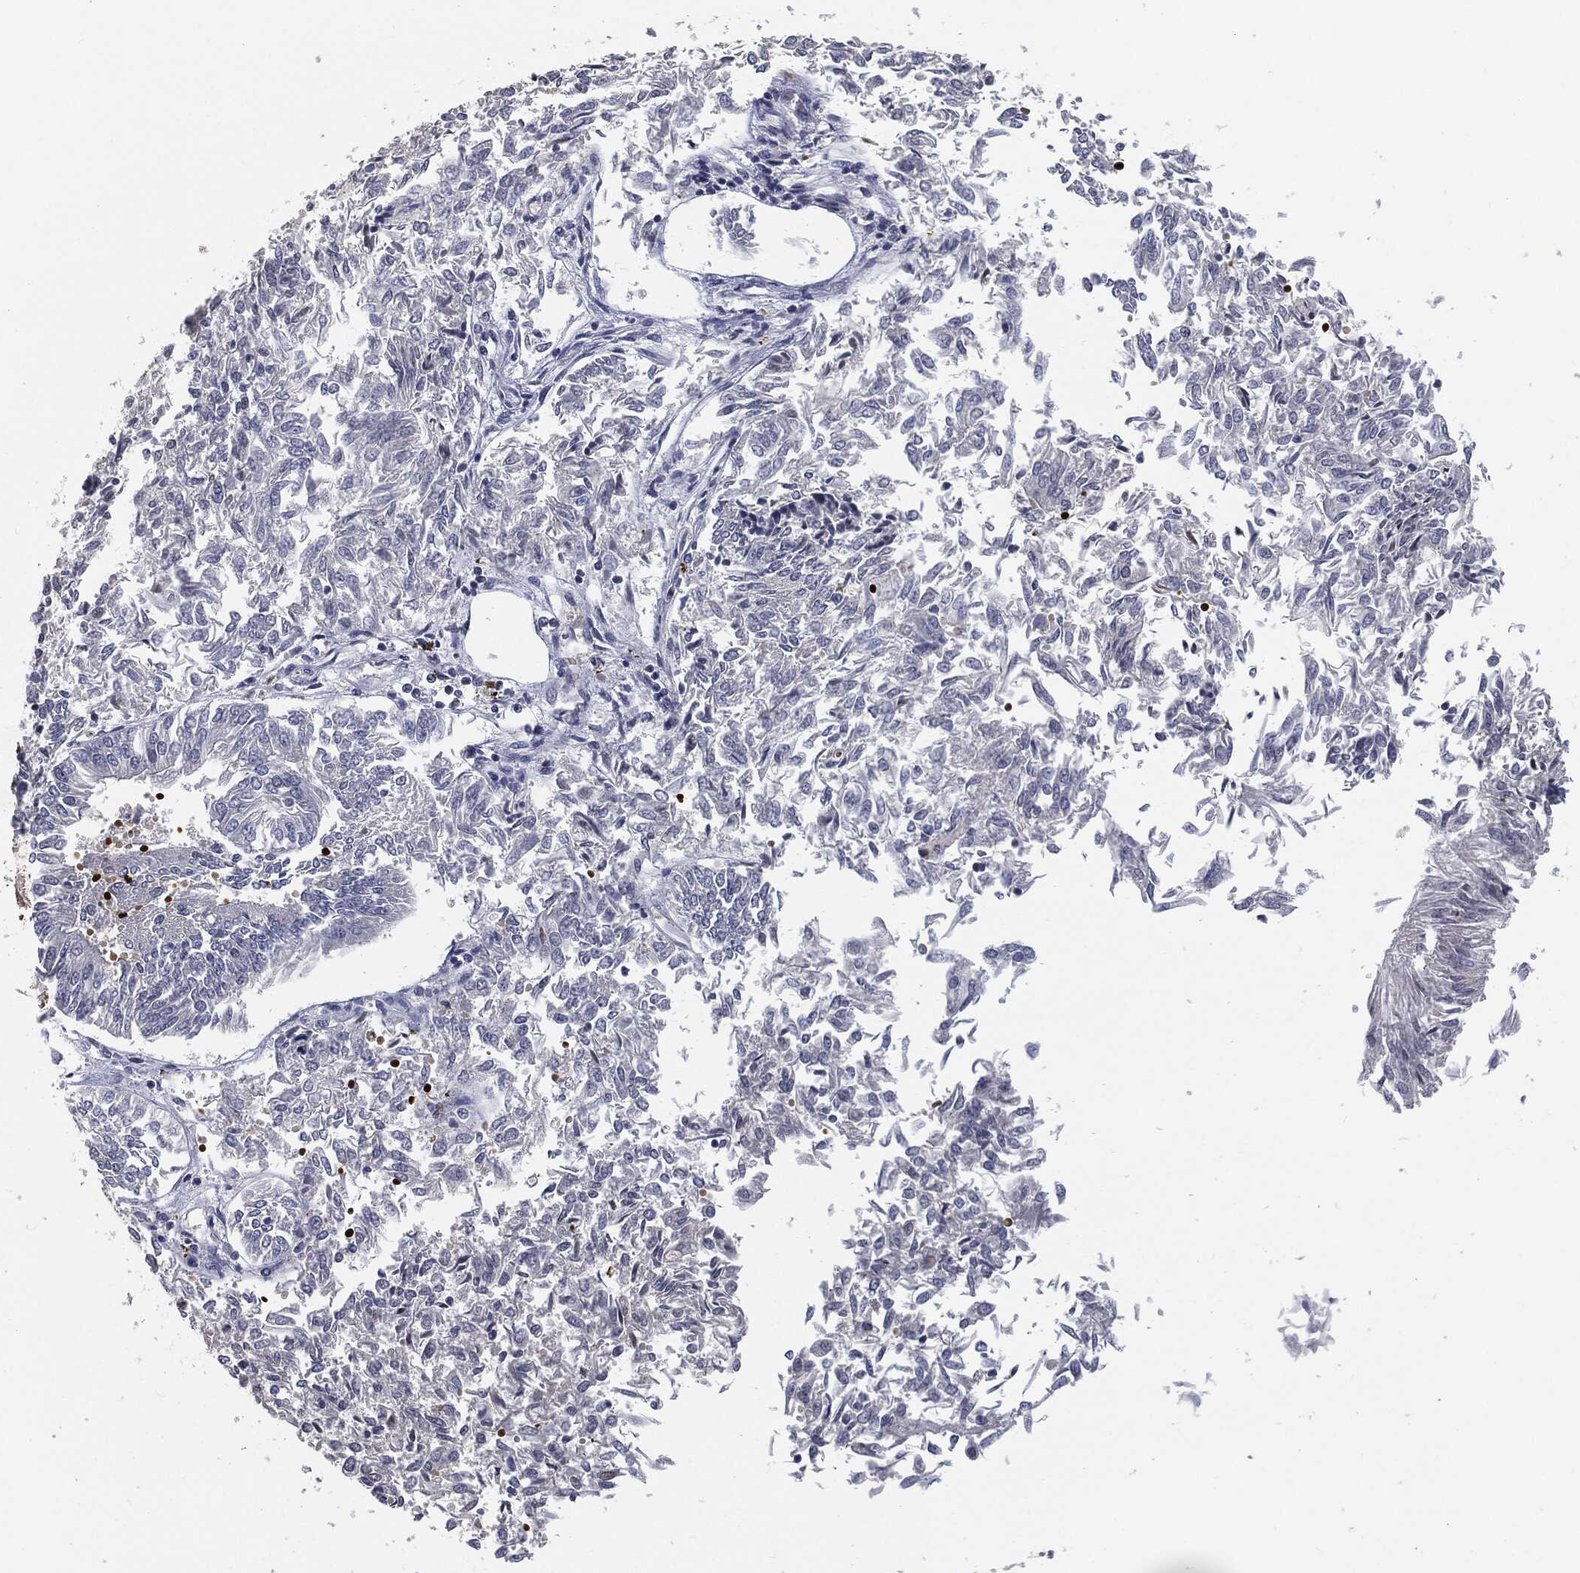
{"staining": {"intensity": "negative", "quantity": "none", "location": "none"}, "tissue": "endometrial cancer", "cell_type": "Tumor cells", "image_type": "cancer", "snomed": [{"axis": "morphology", "description": "Adenocarcinoma, NOS"}, {"axis": "topography", "description": "Endometrium"}], "caption": "Tumor cells show no significant staining in adenocarcinoma (endometrial).", "gene": "ANXA1", "patient": {"sex": "female", "age": 58}}